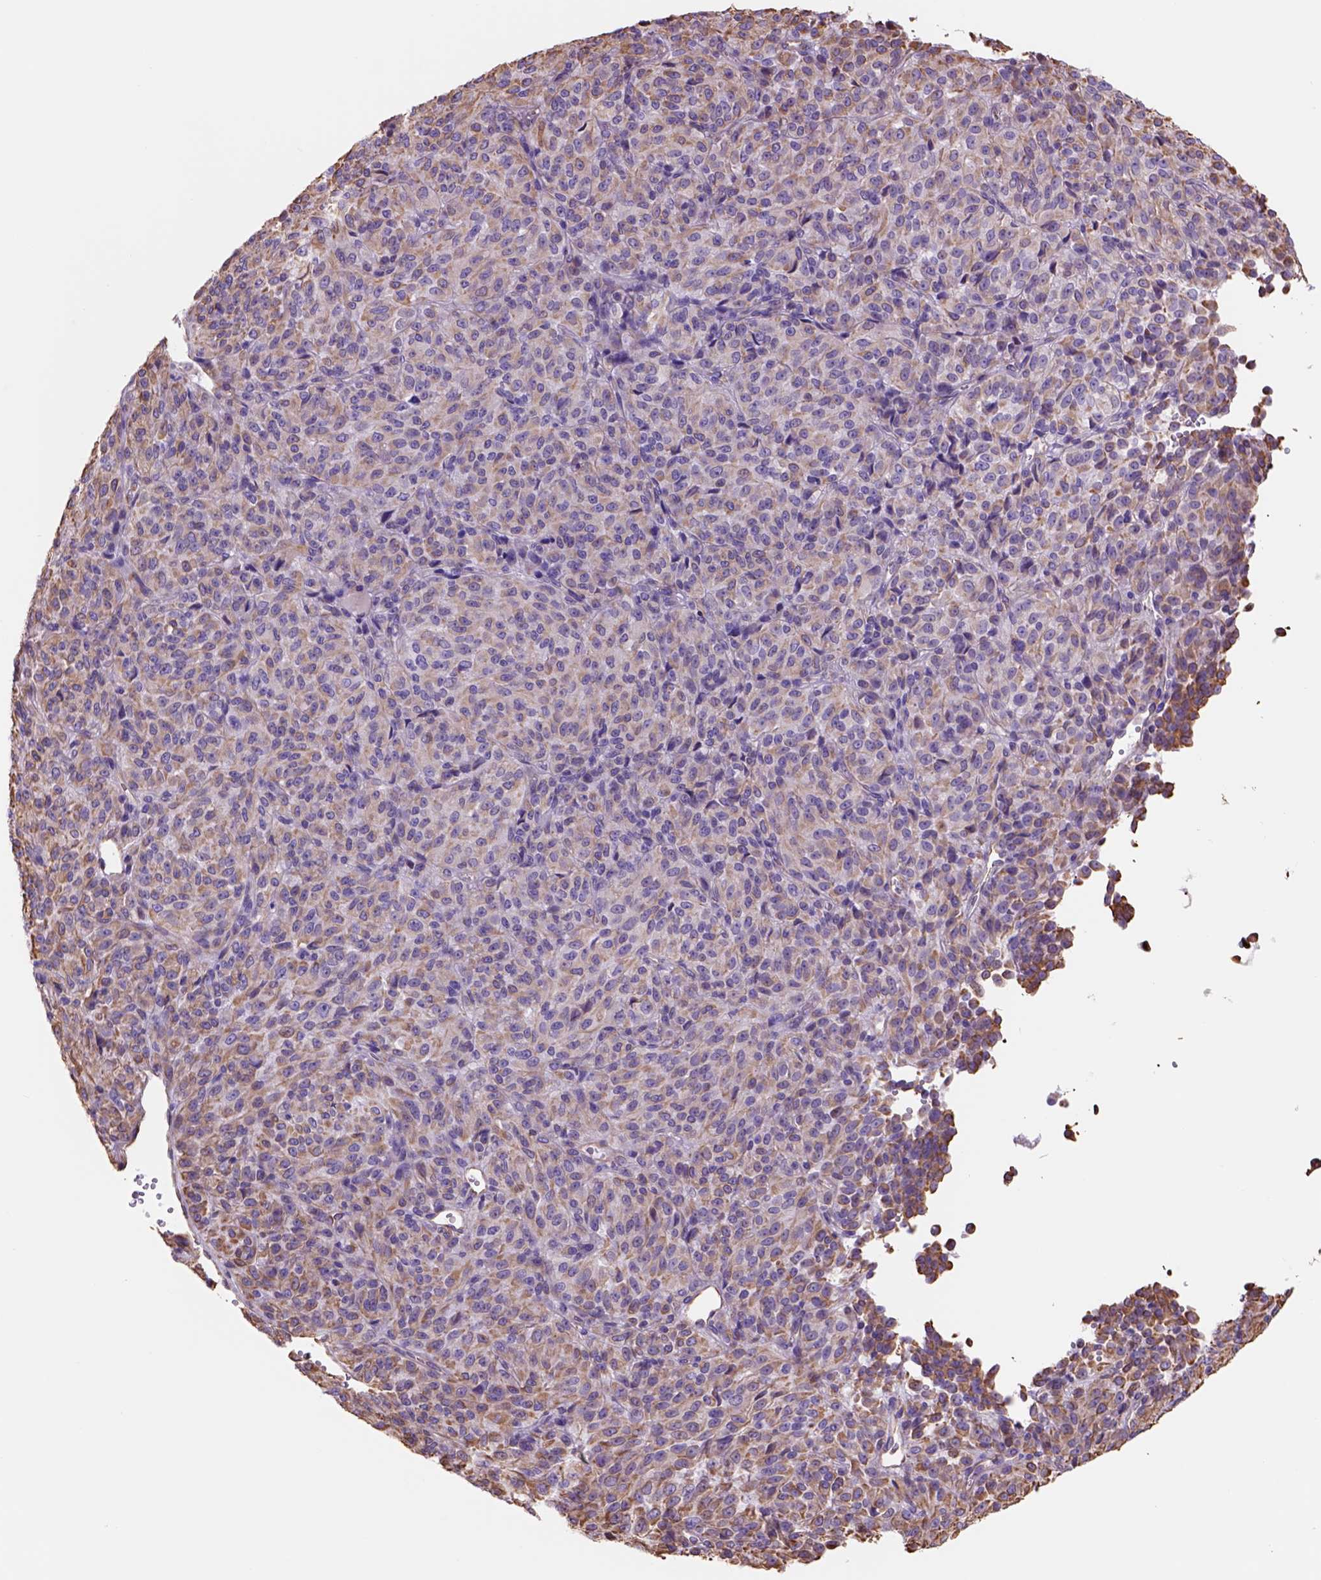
{"staining": {"intensity": "moderate", "quantity": ">75%", "location": "cytoplasmic/membranous"}, "tissue": "melanoma", "cell_type": "Tumor cells", "image_type": "cancer", "snomed": [{"axis": "morphology", "description": "Malignant melanoma, Metastatic site"}, {"axis": "topography", "description": "Brain"}], "caption": "Immunohistochemistry (IHC) (DAB) staining of human melanoma reveals moderate cytoplasmic/membranous protein positivity in about >75% of tumor cells.", "gene": "ZZZ3", "patient": {"sex": "female", "age": 56}}